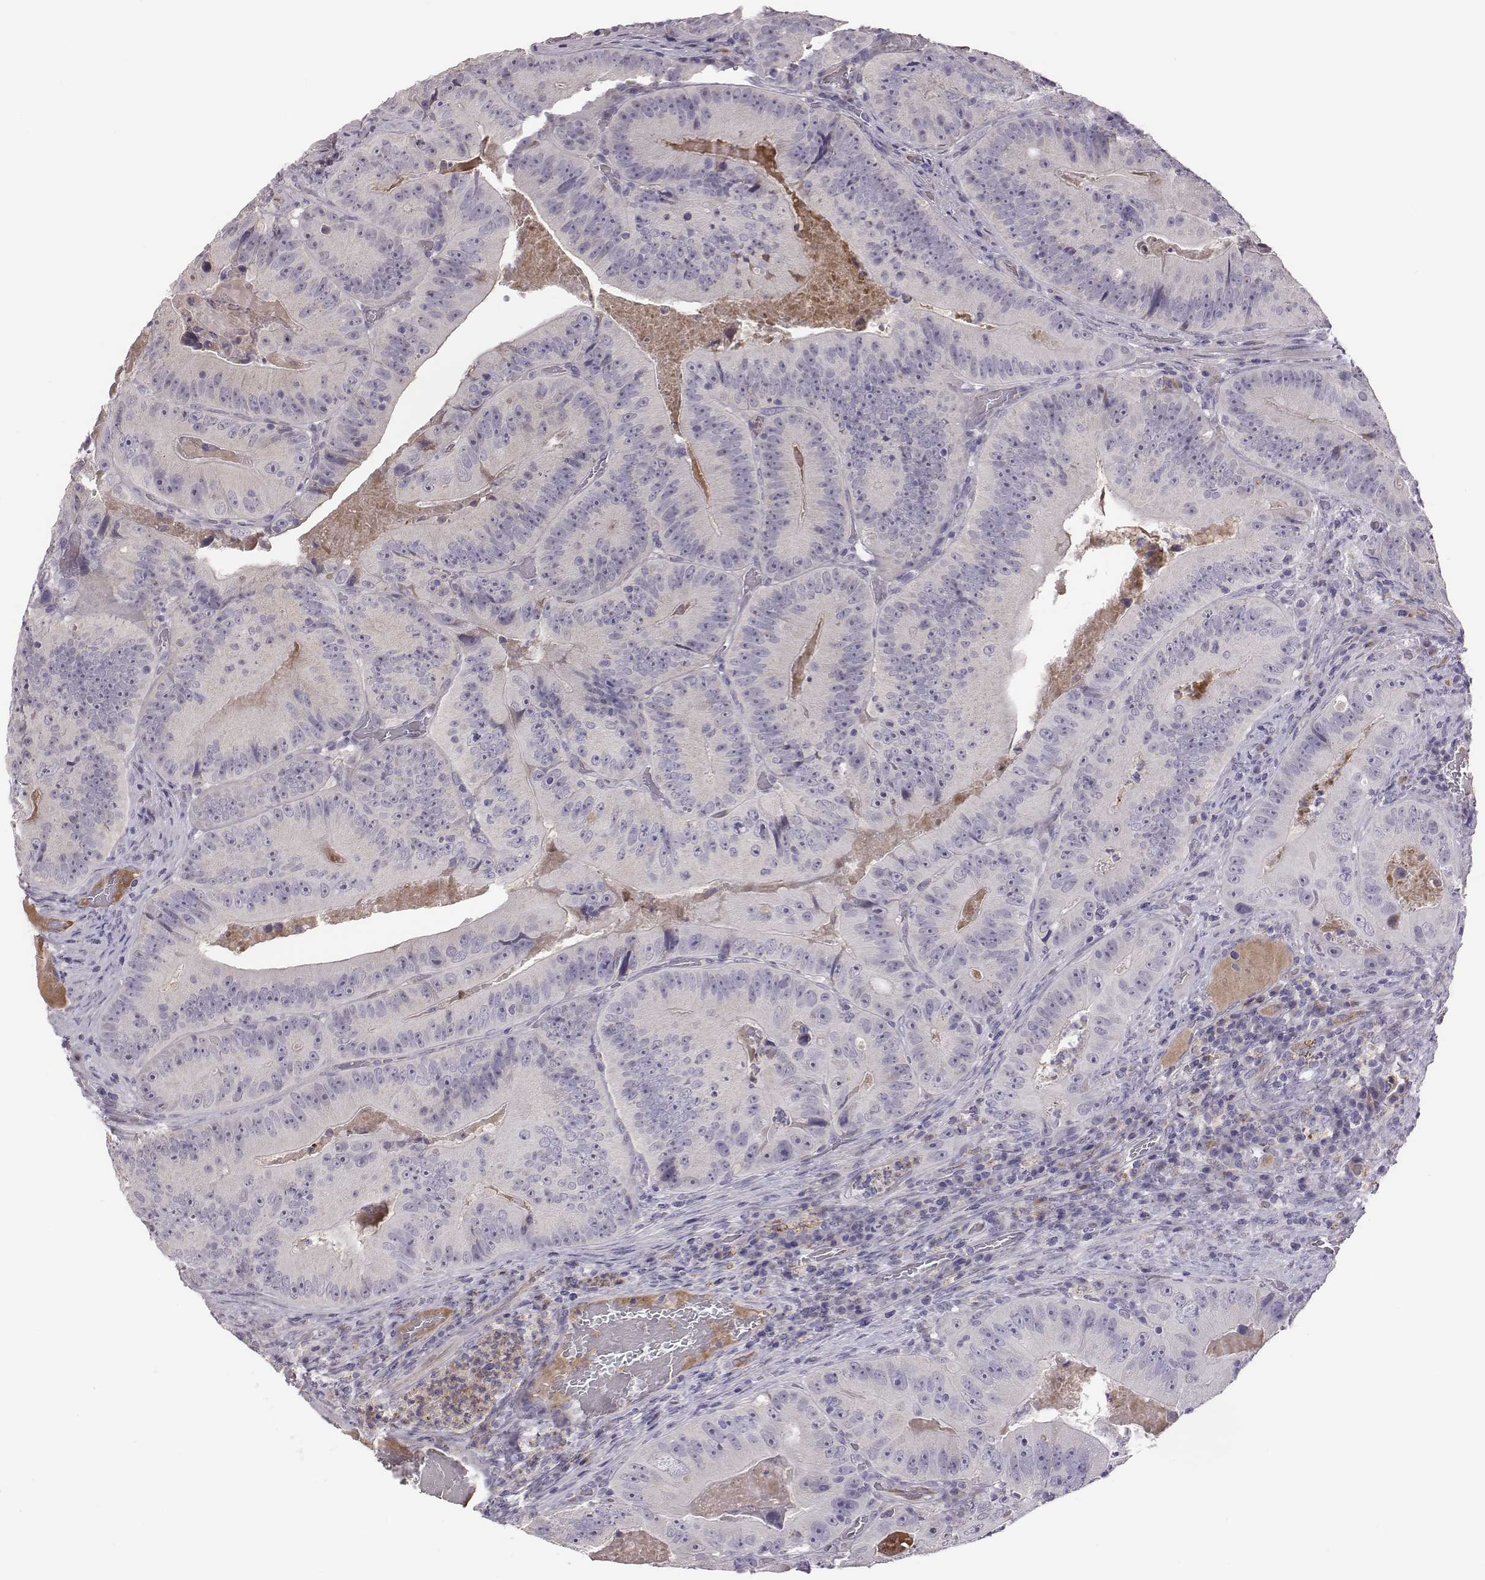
{"staining": {"intensity": "negative", "quantity": "none", "location": "none"}, "tissue": "colorectal cancer", "cell_type": "Tumor cells", "image_type": "cancer", "snomed": [{"axis": "morphology", "description": "Adenocarcinoma, NOS"}, {"axis": "topography", "description": "Colon"}], "caption": "This micrograph is of adenocarcinoma (colorectal) stained with immunohistochemistry to label a protein in brown with the nuclei are counter-stained blue. There is no staining in tumor cells.", "gene": "KMO", "patient": {"sex": "female", "age": 86}}